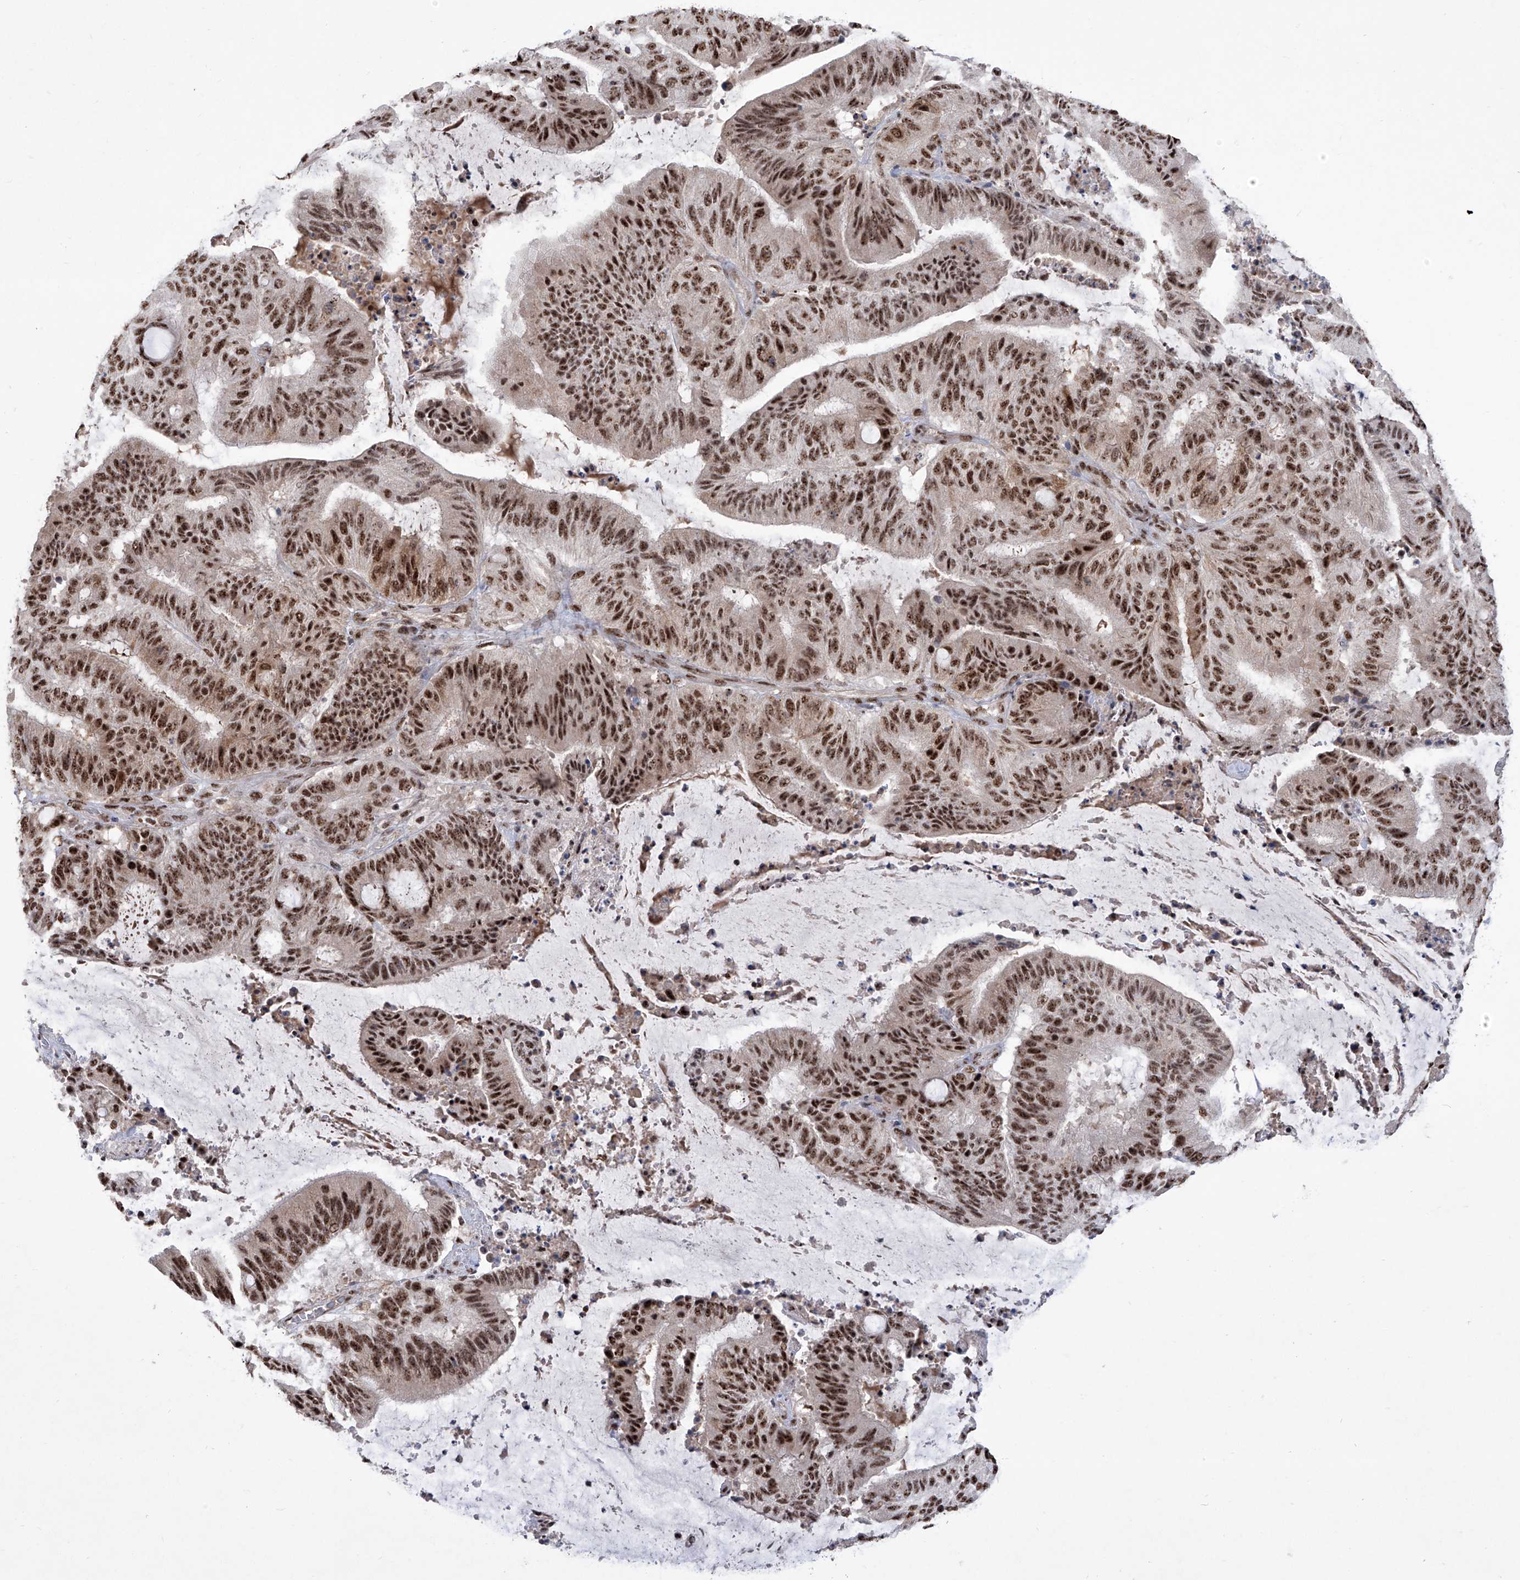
{"staining": {"intensity": "strong", "quantity": ">75%", "location": "nuclear"}, "tissue": "liver cancer", "cell_type": "Tumor cells", "image_type": "cancer", "snomed": [{"axis": "morphology", "description": "Normal tissue, NOS"}, {"axis": "morphology", "description": "Cholangiocarcinoma"}, {"axis": "topography", "description": "Liver"}, {"axis": "topography", "description": "Peripheral nerve tissue"}], "caption": "Liver cancer stained for a protein shows strong nuclear positivity in tumor cells.", "gene": "FBXL4", "patient": {"sex": "female", "age": 73}}